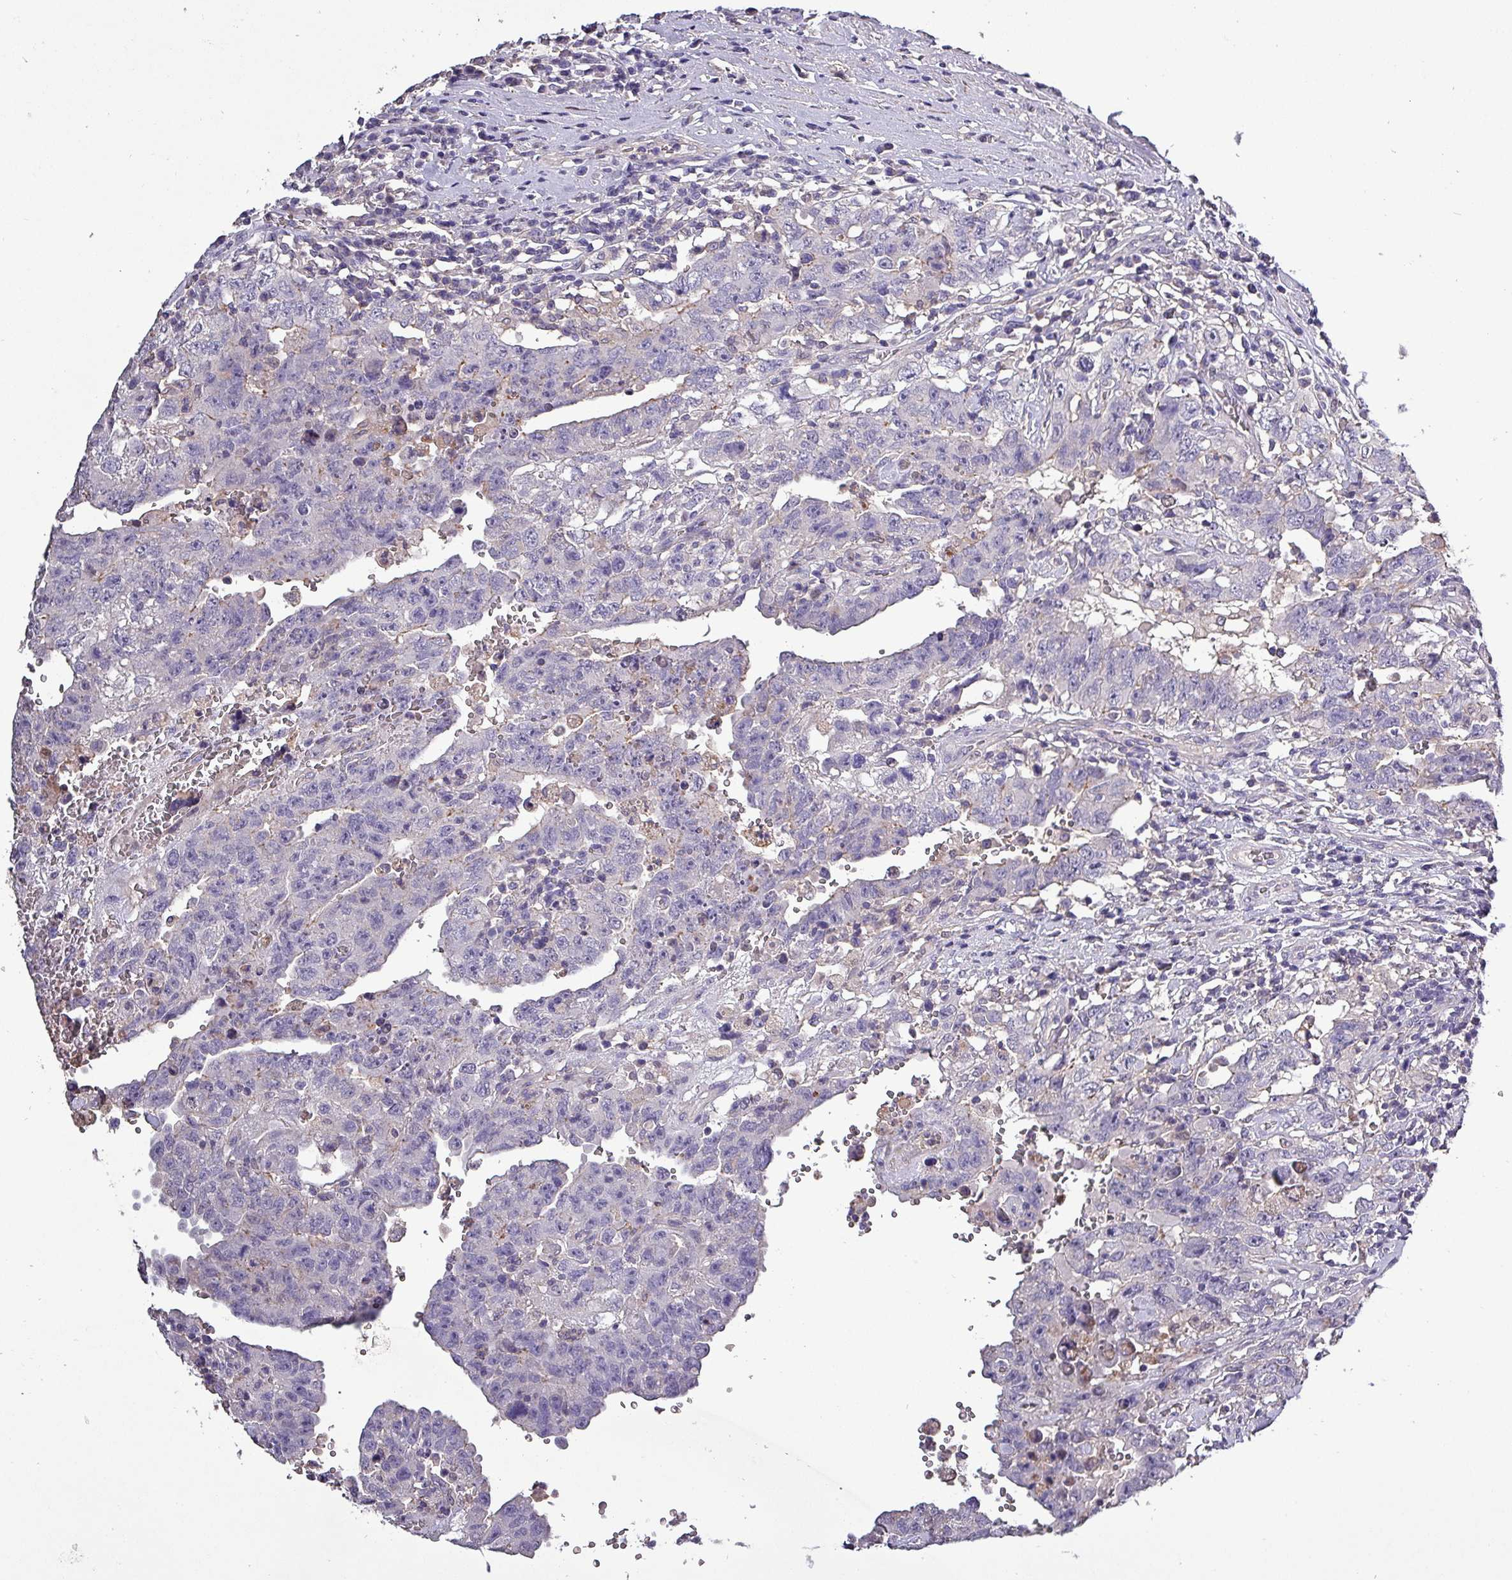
{"staining": {"intensity": "negative", "quantity": "none", "location": "none"}, "tissue": "testis cancer", "cell_type": "Tumor cells", "image_type": "cancer", "snomed": [{"axis": "morphology", "description": "Carcinoma, Embryonal, NOS"}, {"axis": "topography", "description": "Testis"}], "caption": "Tumor cells are negative for brown protein staining in testis embryonal carcinoma.", "gene": "HTRA4", "patient": {"sex": "male", "age": 26}}